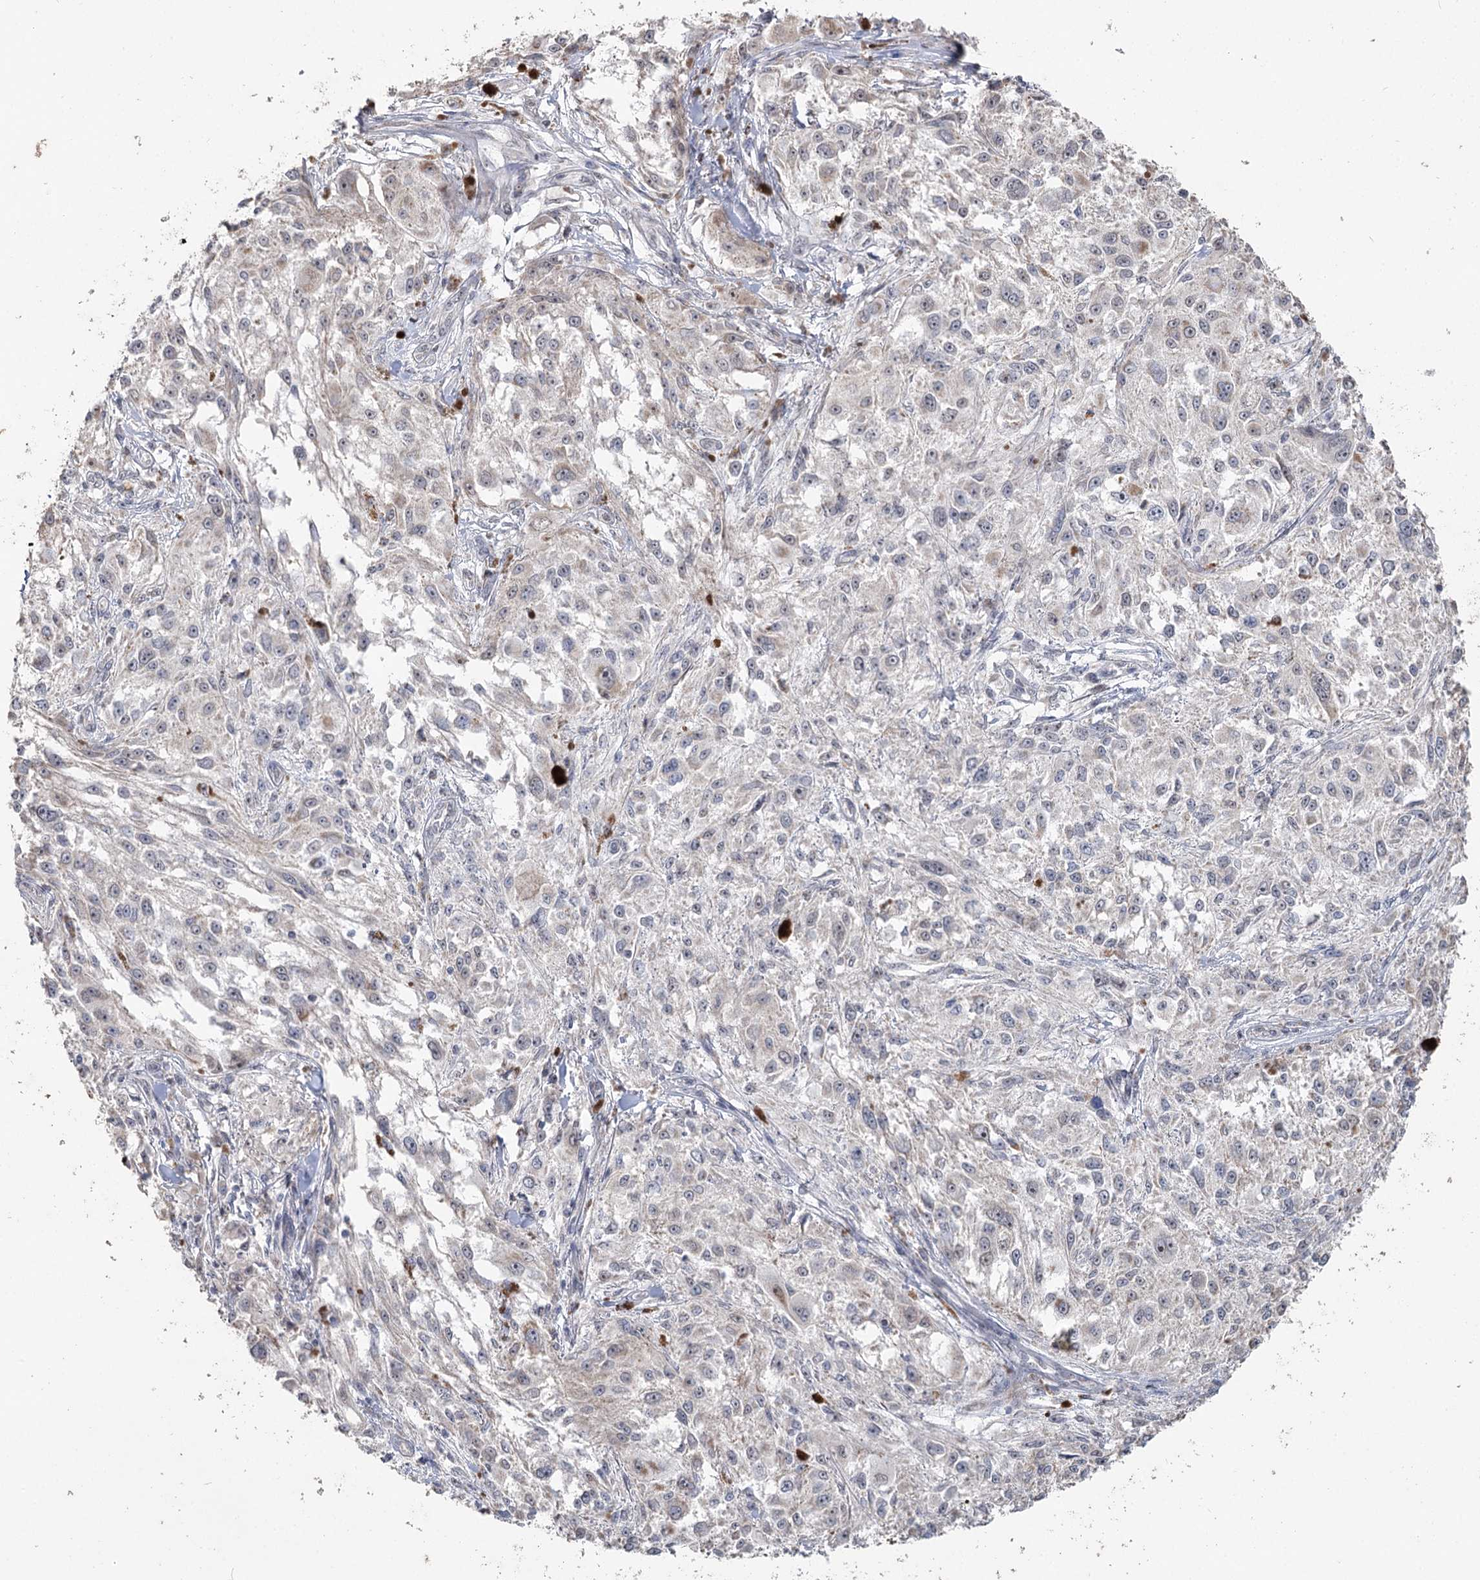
{"staining": {"intensity": "negative", "quantity": "none", "location": "none"}, "tissue": "melanoma", "cell_type": "Tumor cells", "image_type": "cancer", "snomed": [{"axis": "morphology", "description": "Necrosis, NOS"}, {"axis": "morphology", "description": "Malignant melanoma, NOS"}, {"axis": "topography", "description": "Skin"}], "caption": "Tumor cells show no significant positivity in malignant melanoma.", "gene": "RUFY4", "patient": {"sex": "female", "age": 87}}